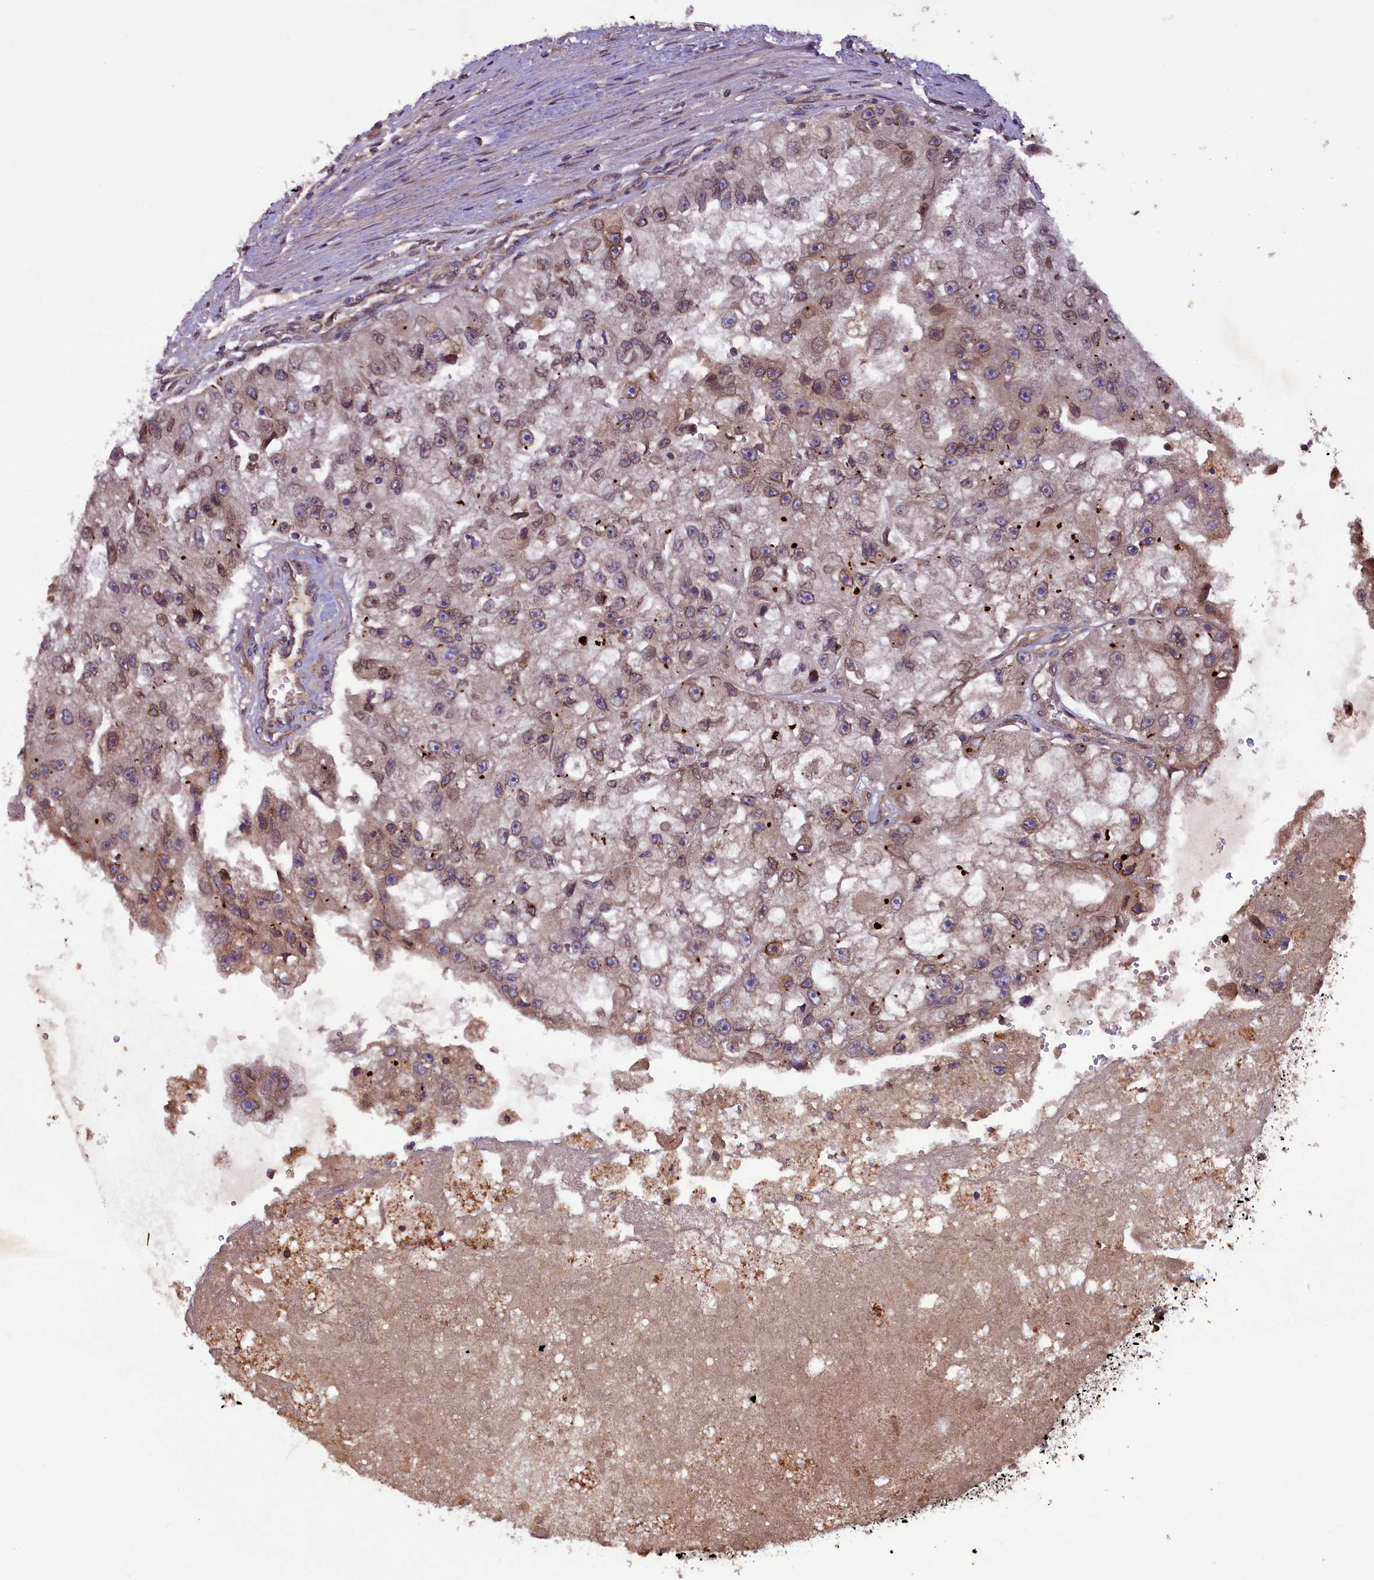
{"staining": {"intensity": "weak", "quantity": ">75%", "location": "cytoplasmic/membranous,nuclear"}, "tissue": "renal cancer", "cell_type": "Tumor cells", "image_type": "cancer", "snomed": [{"axis": "morphology", "description": "Adenocarcinoma, NOS"}, {"axis": "topography", "description": "Kidney"}], "caption": "Renal adenocarcinoma stained with DAB IHC displays low levels of weak cytoplasmic/membranous and nuclear positivity in approximately >75% of tumor cells. (DAB (3,3'-diaminobenzidine) IHC with brightfield microscopy, high magnification).", "gene": "CCDC125", "patient": {"sex": "male", "age": 63}}